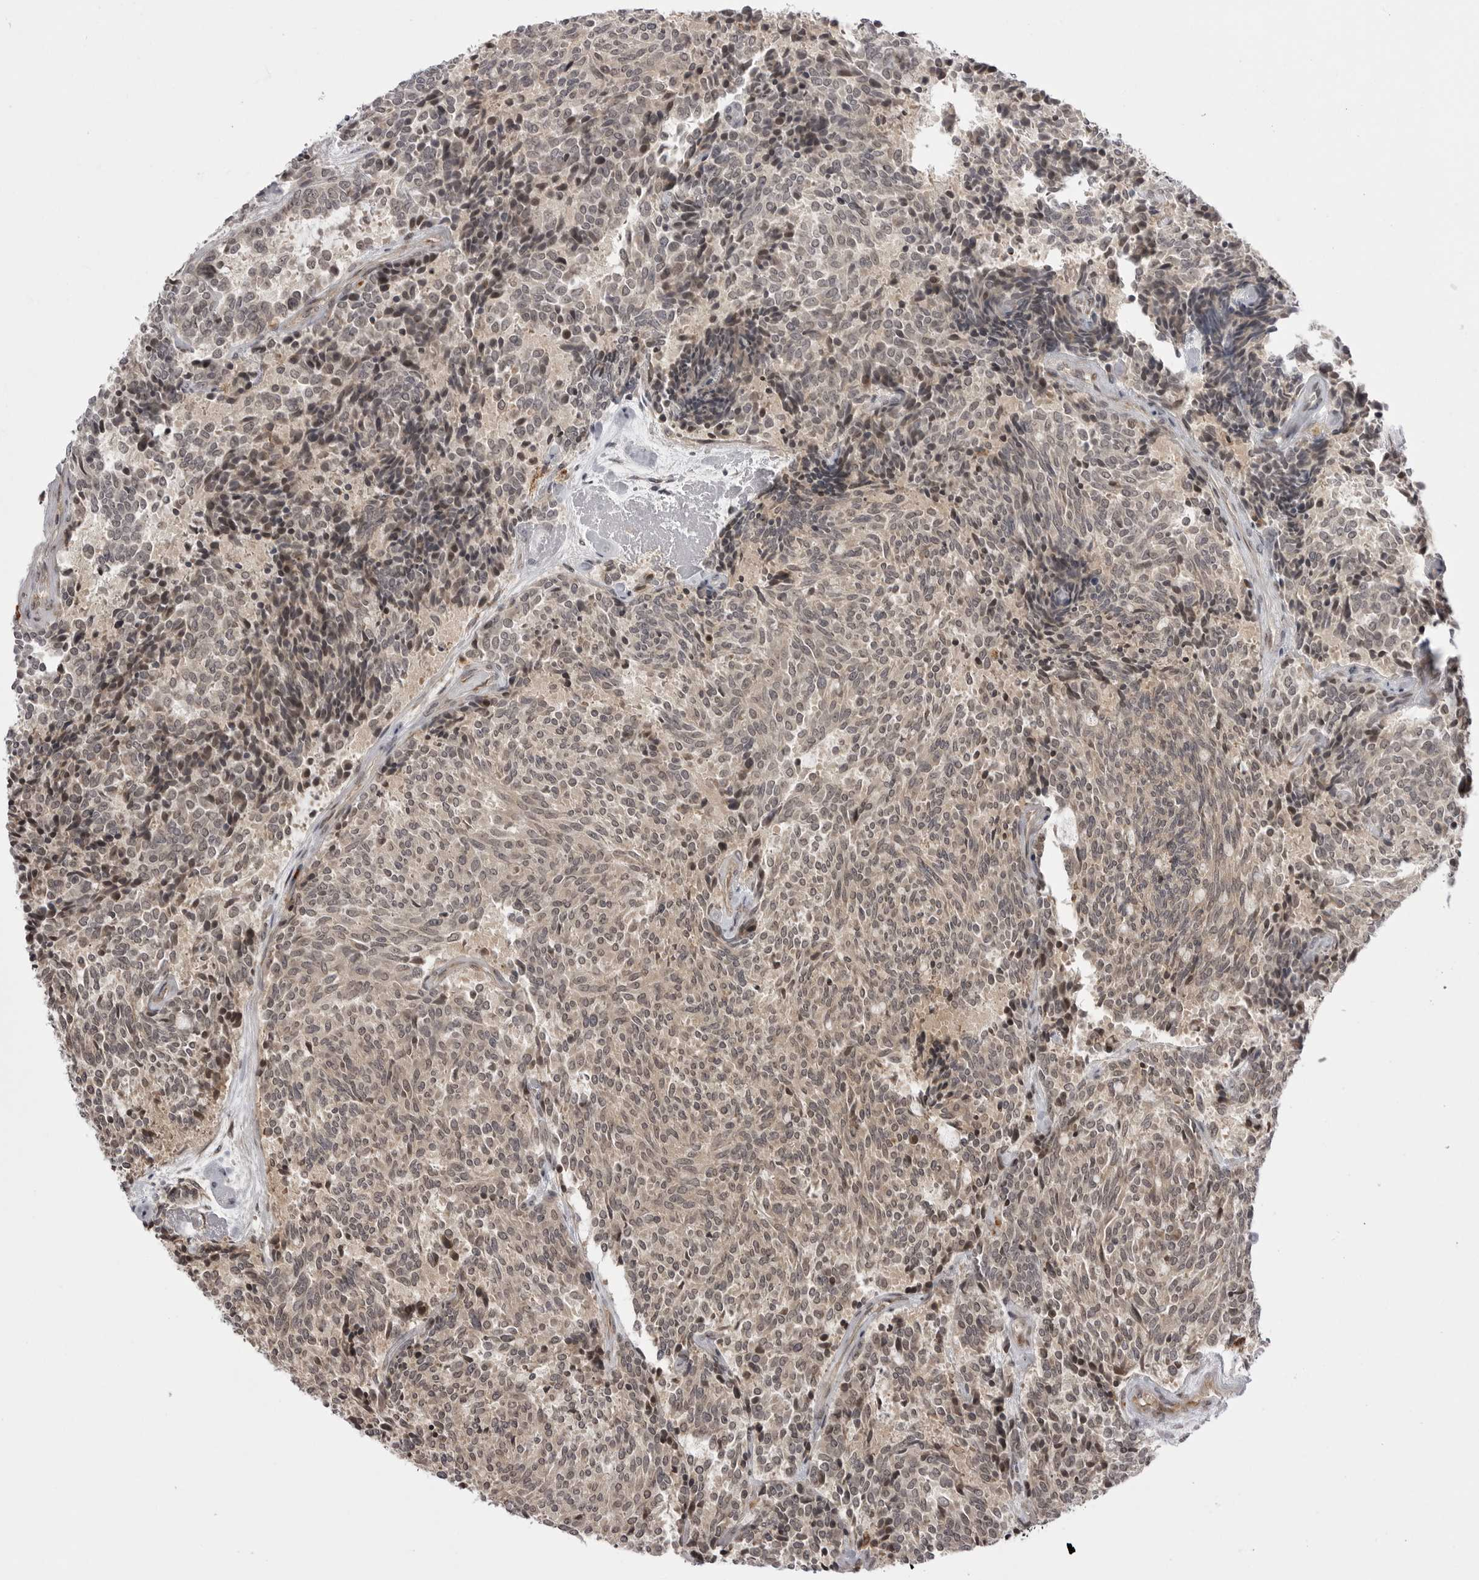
{"staining": {"intensity": "weak", "quantity": ">75%", "location": "cytoplasmic/membranous,nuclear"}, "tissue": "carcinoid", "cell_type": "Tumor cells", "image_type": "cancer", "snomed": [{"axis": "morphology", "description": "Carcinoid, malignant, NOS"}, {"axis": "topography", "description": "Pancreas"}], "caption": "Protein analysis of carcinoid tissue demonstrates weak cytoplasmic/membranous and nuclear positivity in approximately >75% of tumor cells.", "gene": "PTK2B", "patient": {"sex": "female", "age": 54}}